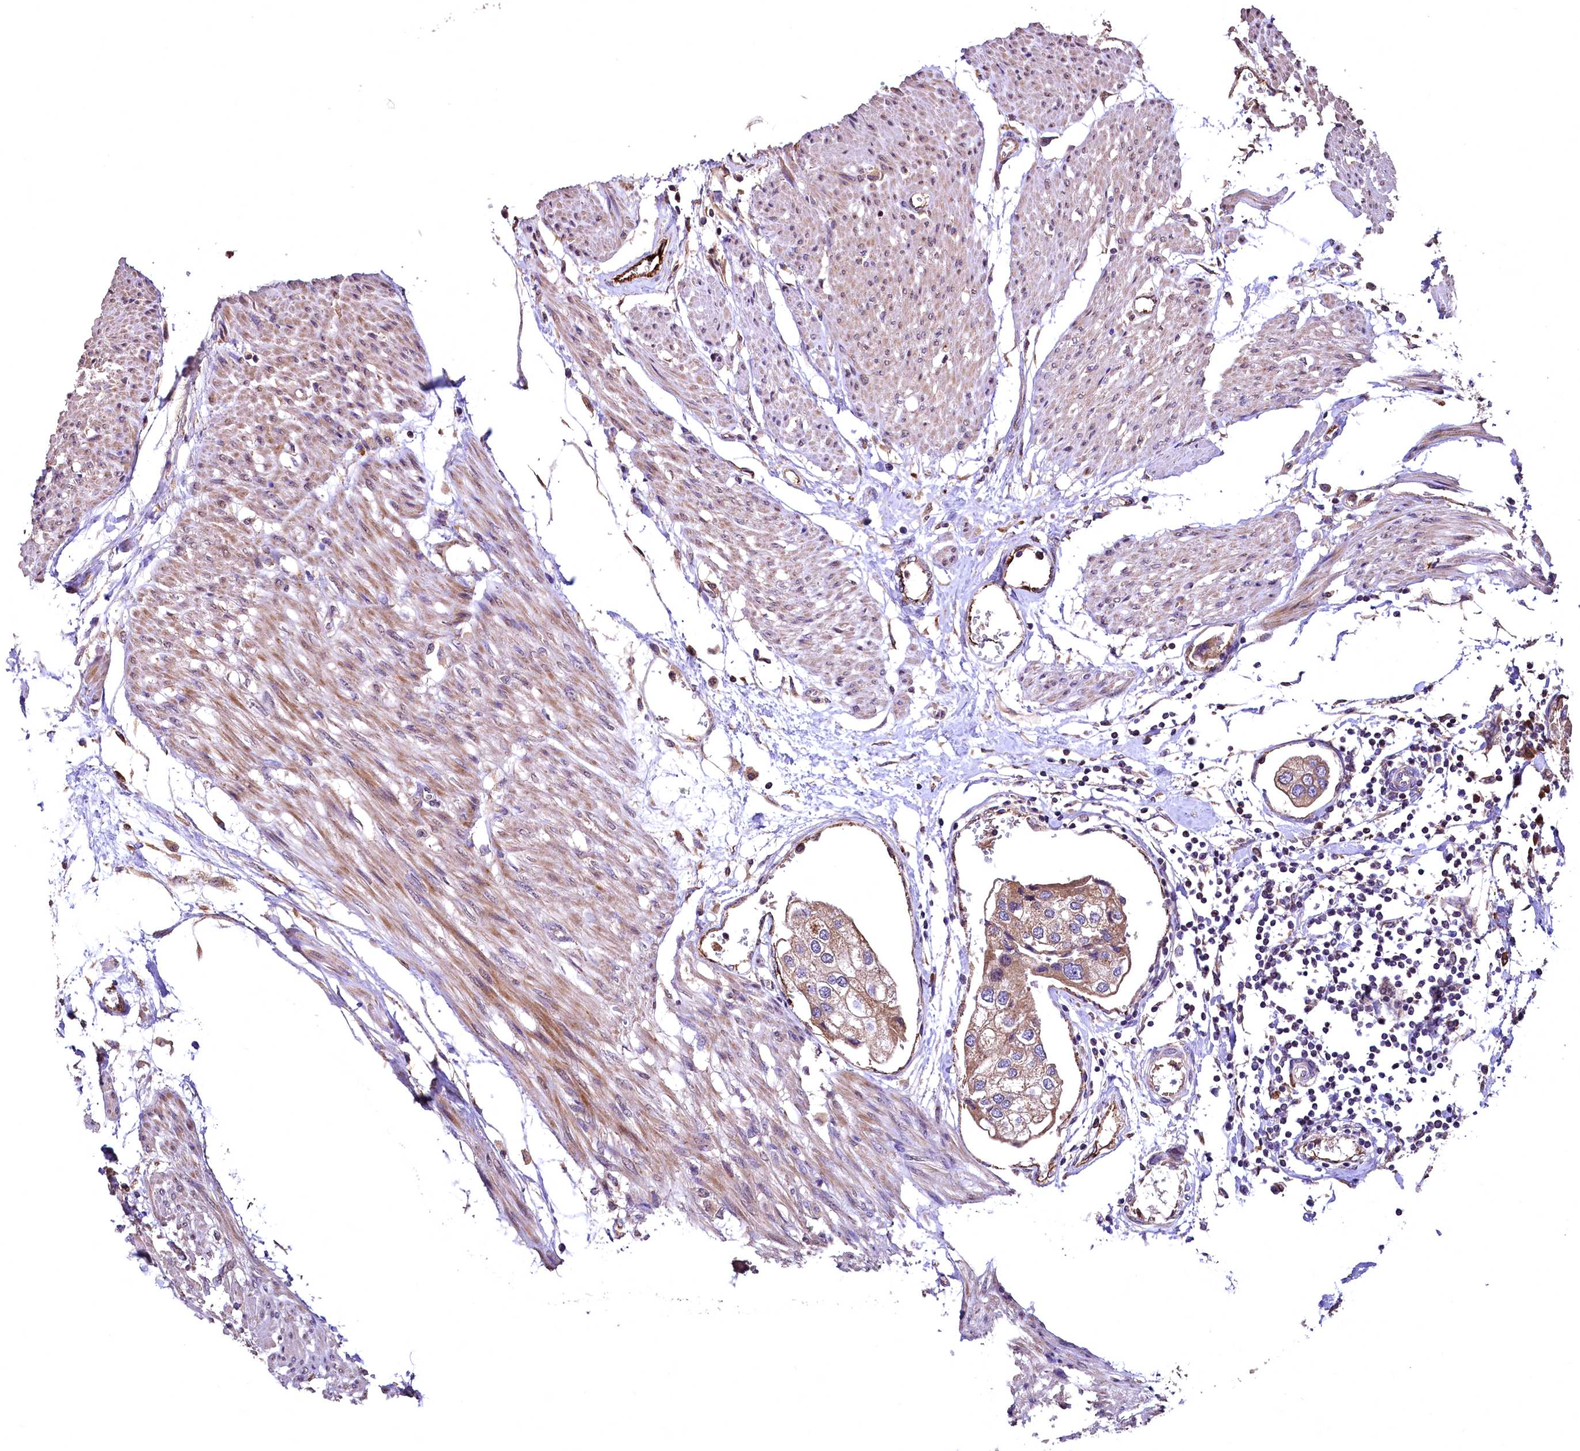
{"staining": {"intensity": "moderate", "quantity": ">75%", "location": "cytoplasmic/membranous"}, "tissue": "urothelial cancer", "cell_type": "Tumor cells", "image_type": "cancer", "snomed": [{"axis": "morphology", "description": "Urothelial carcinoma, High grade"}, {"axis": "topography", "description": "Urinary bladder"}], "caption": "Urothelial carcinoma (high-grade) stained for a protein displays moderate cytoplasmic/membranous positivity in tumor cells. The staining was performed using DAB (3,3'-diaminobenzidine) to visualize the protein expression in brown, while the nuclei were stained in blue with hematoxylin (Magnification: 20x).", "gene": "RASSF1", "patient": {"sex": "male", "age": 64}}